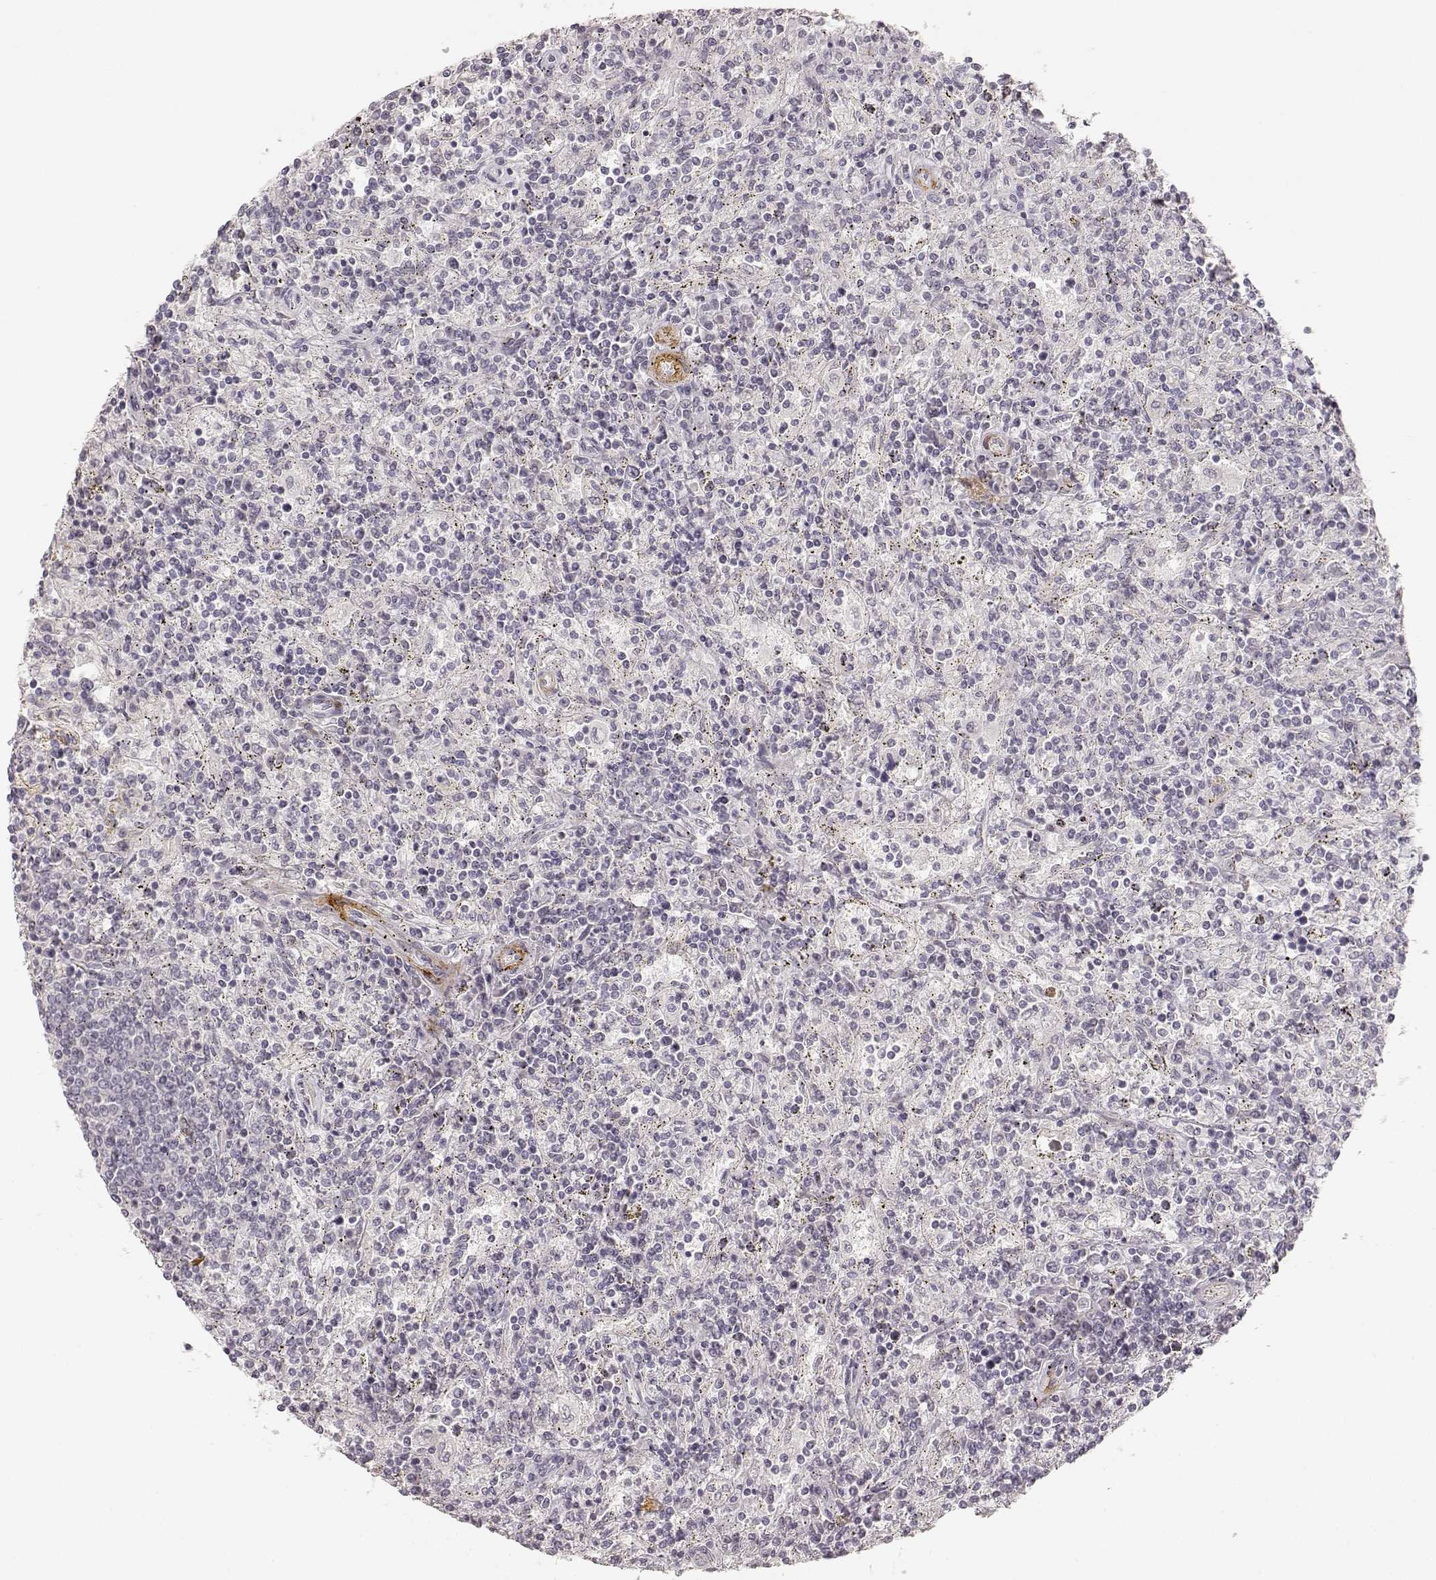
{"staining": {"intensity": "negative", "quantity": "none", "location": "none"}, "tissue": "lymphoma", "cell_type": "Tumor cells", "image_type": "cancer", "snomed": [{"axis": "morphology", "description": "Malignant lymphoma, non-Hodgkin's type, Low grade"}, {"axis": "topography", "description": "Spleen"}], "caption": "Immunohistochemistry (IHC) micrograph of malignant lymphoma, non-Hodgkin's type (low-grade) stained for a protein (brown), which demonstrates no staining in tumor cells.", "gene": "LAMA4", "patient": {"sex": "male", "age": 62}}